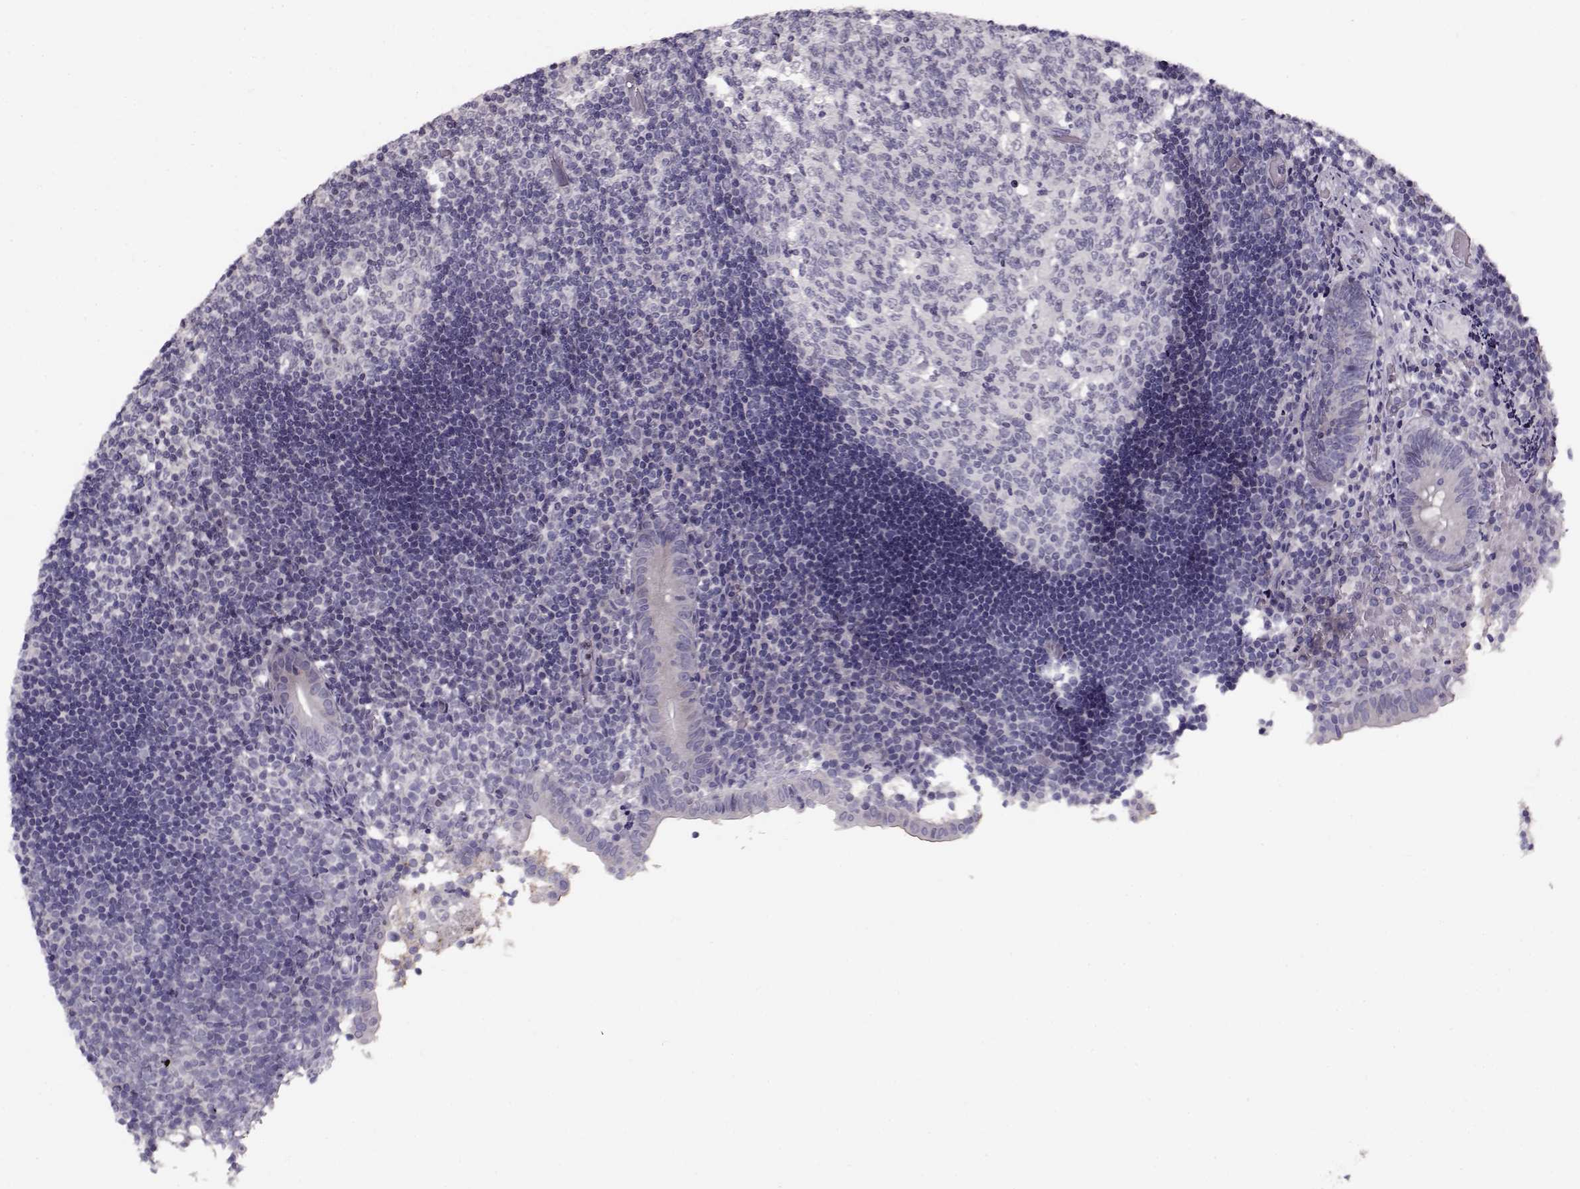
{"staining": {"intensity": "negative", "quantity": "none", "location": "none"}, "tissue": "appendix", "cell_type": "Glandular cells", "image_type": "normal", "snomed": [{"axis": "morphology", "description": "Normal tissue, NOS"}, {"axis": "topography", "description": "Appendix"}], "caption": "This is an immunohistochemistry histopathology image of normal human appendix. There is no positivity in glandular cells.", "gene": "RP1L1", "patient": {"sex": "female", "age": 32}}